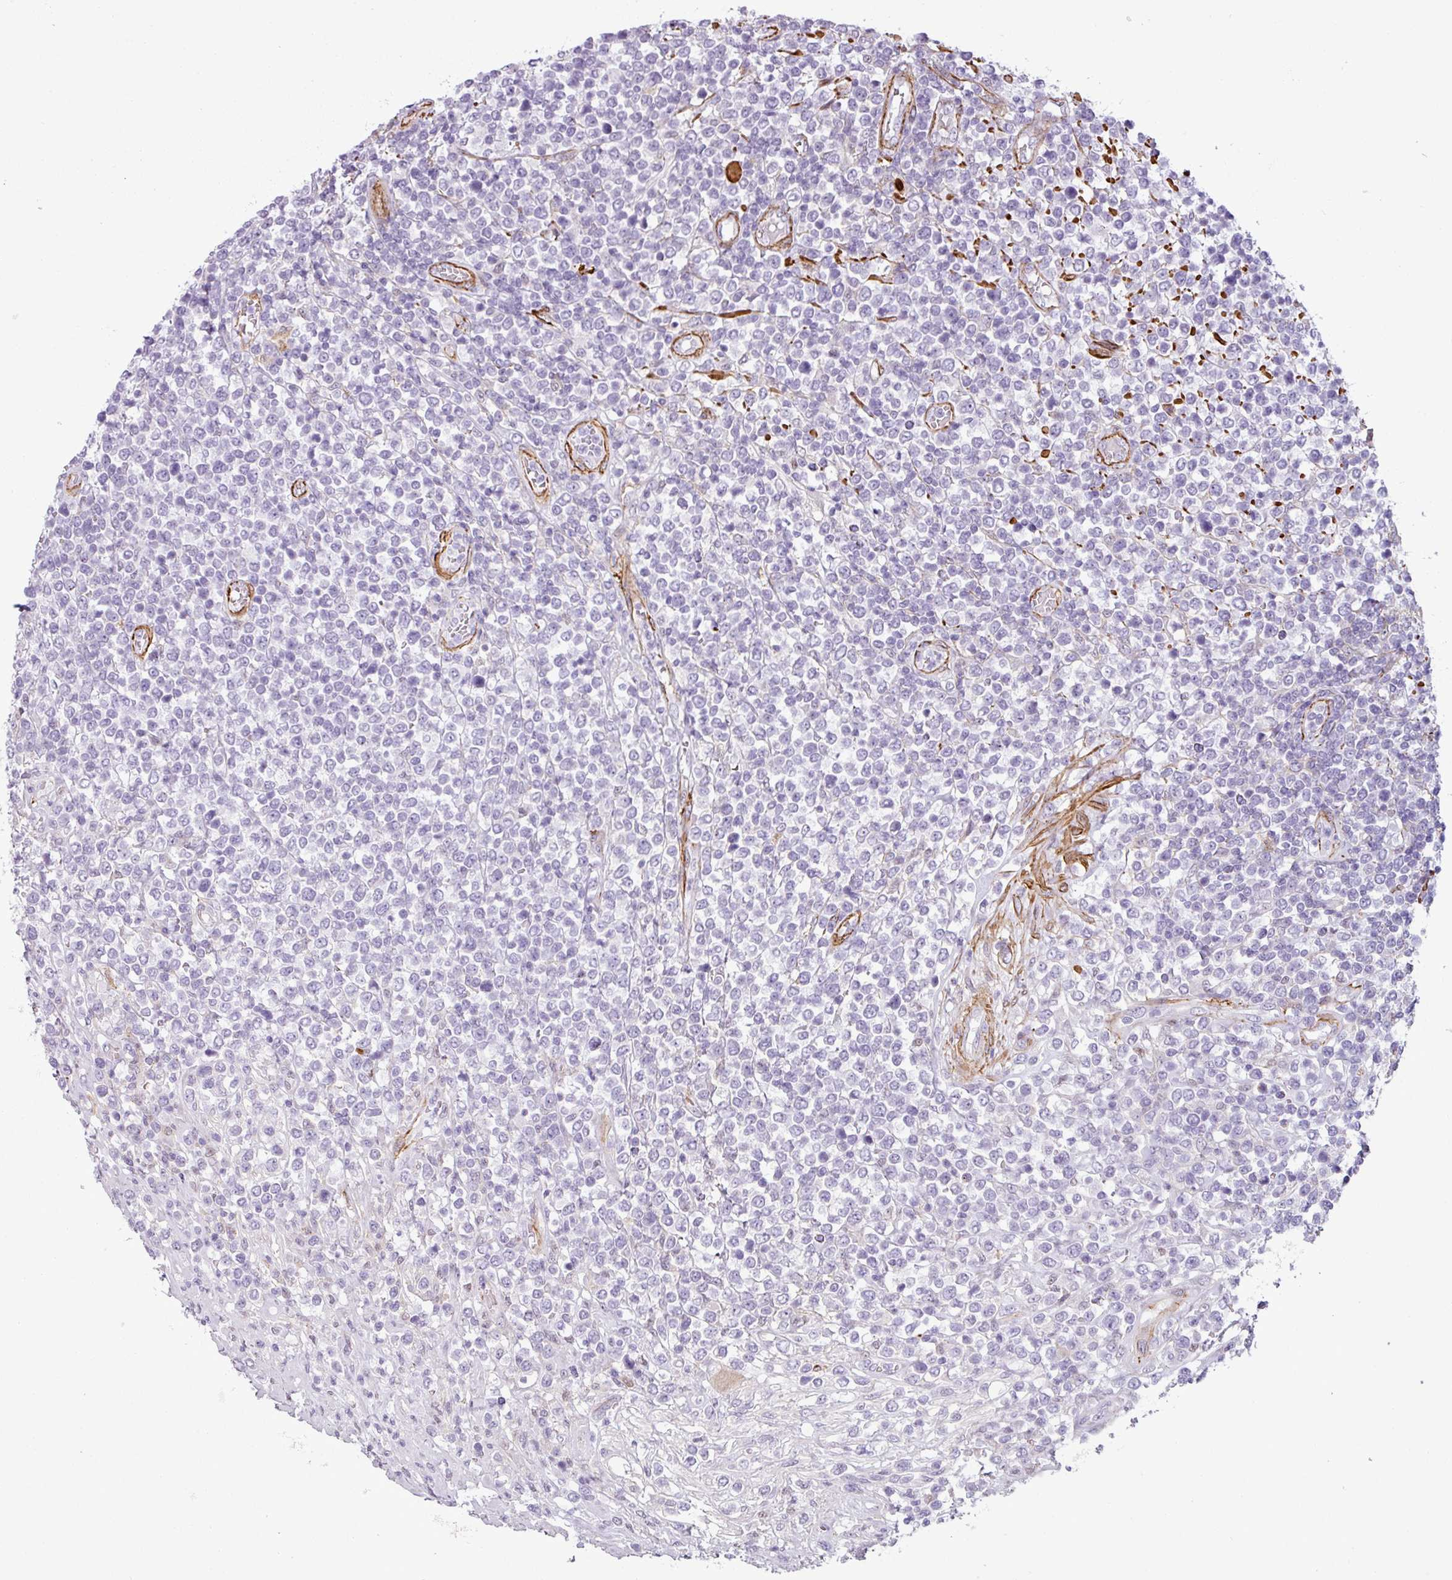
{"staining": {"intensity": "negative", "quantity": "none", "location": "none"}, "tissue": "lymphoma", "cell_type": "Tumor cells", "image_type": "cancer", "snomed": [{"axis": "morphology", "description": "Malignant lymphoma, non-Hodgkin's type, High grade"}, {"axis": "topography", "description": "Soft tissue"}], "caption": "Lymphoma was stained to show a protein in brown. There is no significant expression in tumor cells. (DAB immunohistochemistry (IHC), high magnification).", "gene": "ATP10A", "patient": {"sex": "female", "age": 56}}